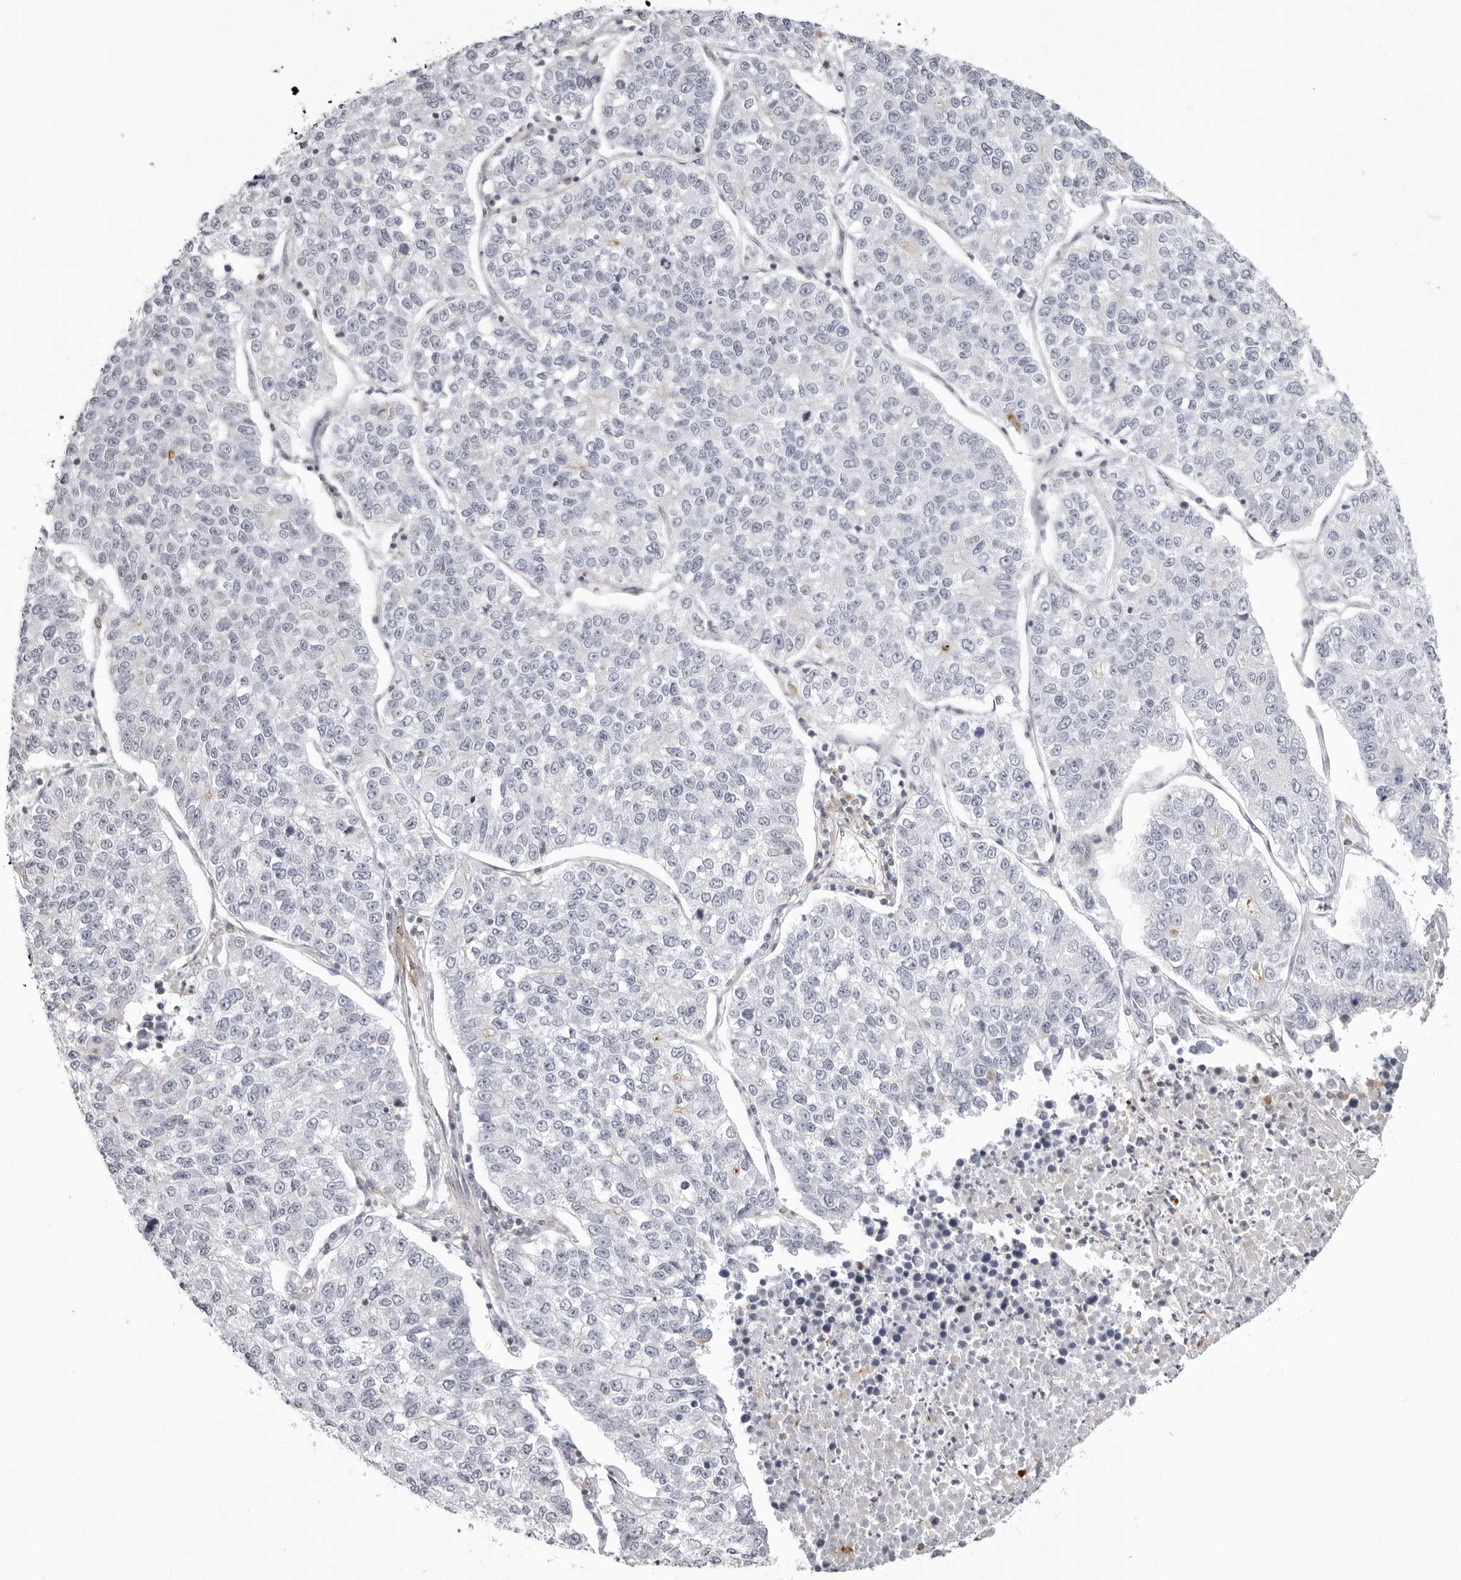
{"staining": {"intensity": "negative", "quantity": "none", "location": "none"}, "tissue": "lung cancer", "cell_type": "Tumor cells", "image_type": "cancer", "snomed": [{"axis": "morphology", "description": "Adenocarcinoma, NOS"}, {"axis": "topography", "description": "Lung"}], "caption": "Tumor cells show no significant protein staining in lung adenocarcinoma.", "gene": "UNK", "patient": {"sex": "male", "age": 49}}